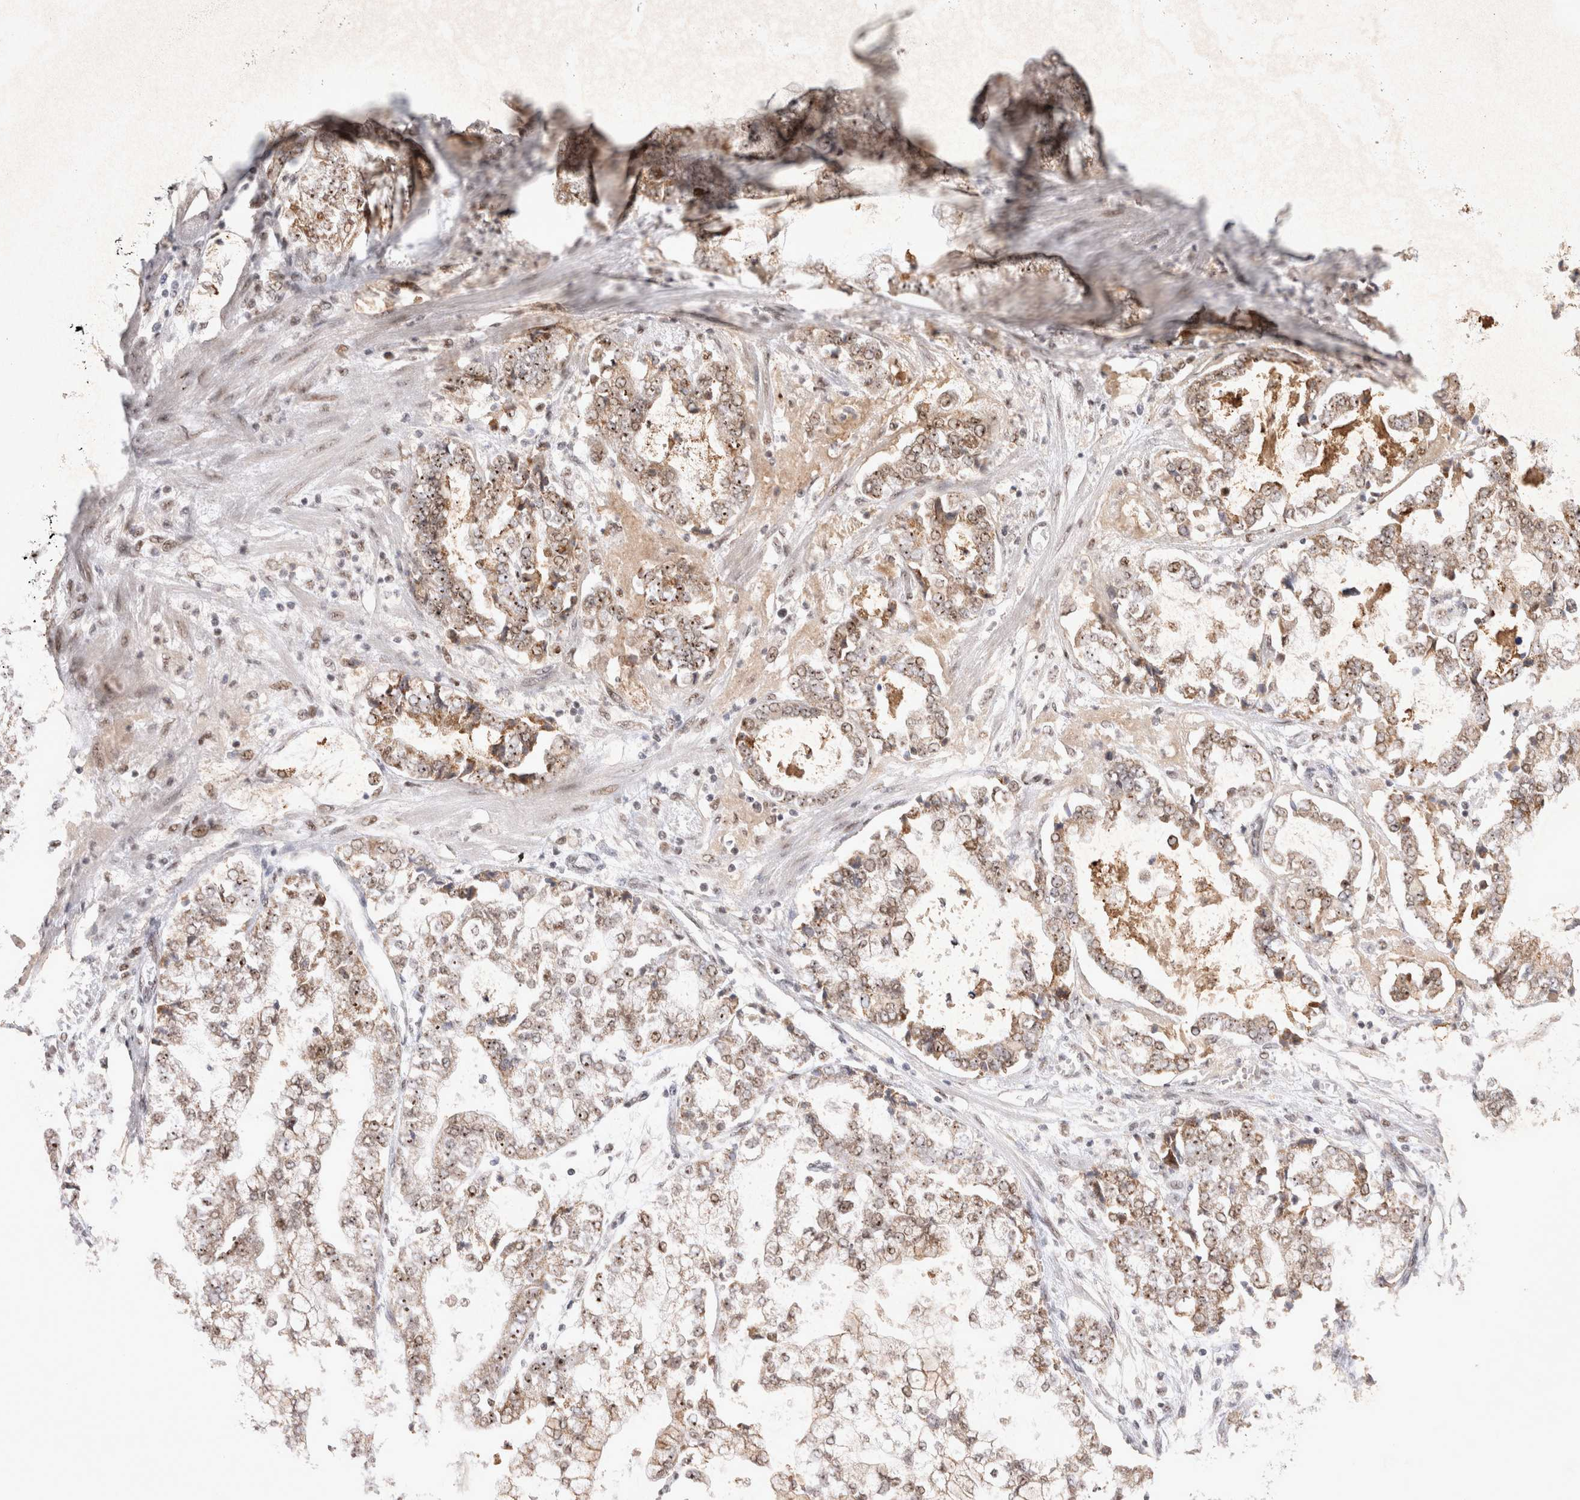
{"staining": {"intensity": "moderate", "quantity": ">75%", "location": "cytoplasmic/membranous,nuclear"}, "tissue": "stomach cancer", "cell_type": "Tumor cells", "image_type": "cancer", "snomed": [{"axis": "morphology", "description": "Adenocarcinoma, NOS"}, {"axis": "topography", "description": "Stomach"}], "caption": "Stomach cancer (adenocarcinoma) stained with DAB (3,3'-diaminobenzidine) immunohistochemistry displays medium levels of moderate cytoplasmic/membranous and nuclear staining in about >75% of tumor cells. Using DAB (brown) and hematoxylin (blue) stains, captured at high magnification using brightfield microscopy.", "gene": "MRPL37", "patient": {"sex": "male", "age": 76}}